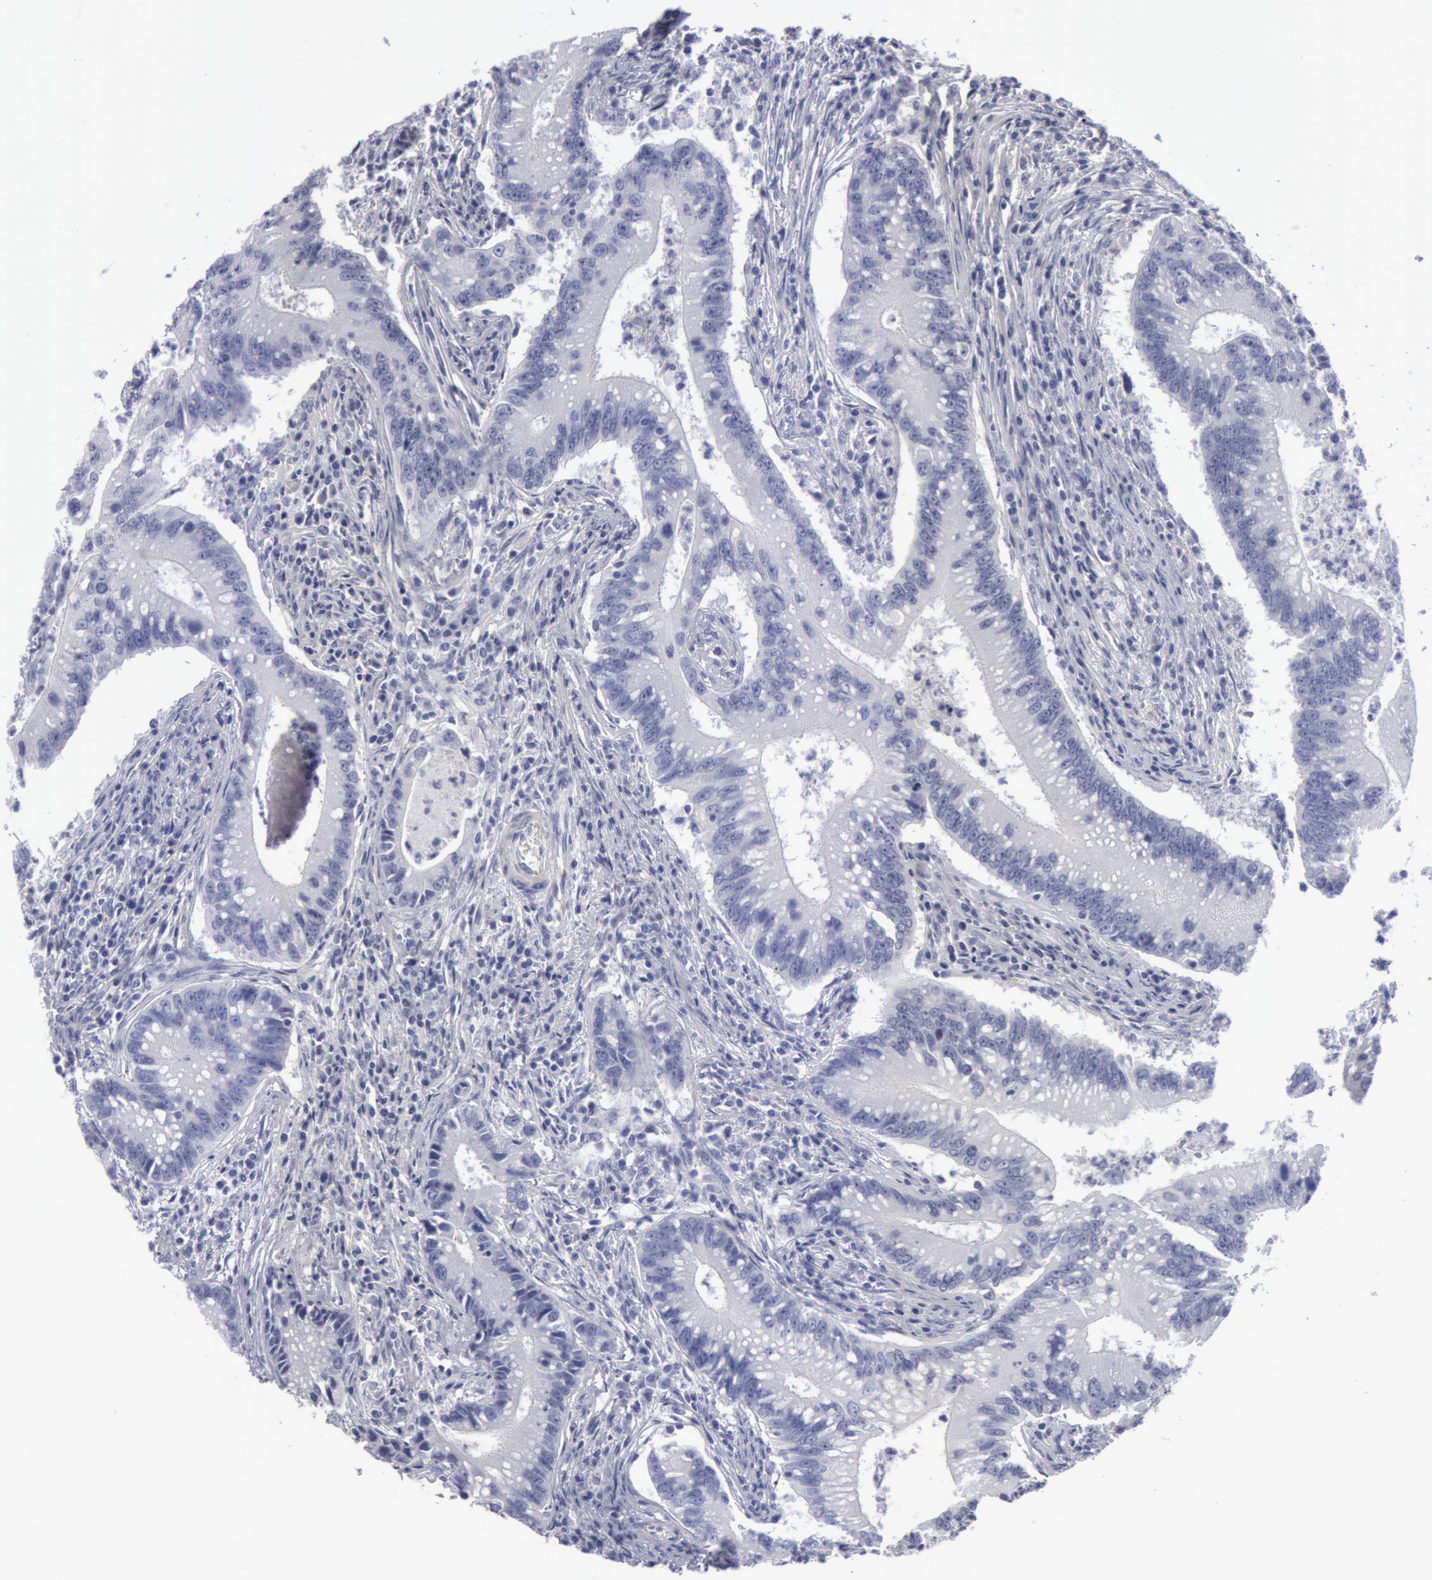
{"staining": {"intensity": "negative", "quantity": "none", "location": "none"}, "tissue": "colorectal cancer", "cell_type": "Tumor cells", "image_type": "cancer", "snomed": [{"axis": "morphology", "description": "Adenocarcinoma, NOS"}, {"axis": "topography", "description": "Rectum"}], "caption": "High power microscopy image of an IHC histopathology image of colorectal cancer (adenocarcinoma), revealing no significant positivity in tumor cells.", "gene": "SMC1B", "patient": {"sex": "female", "age": 81}}